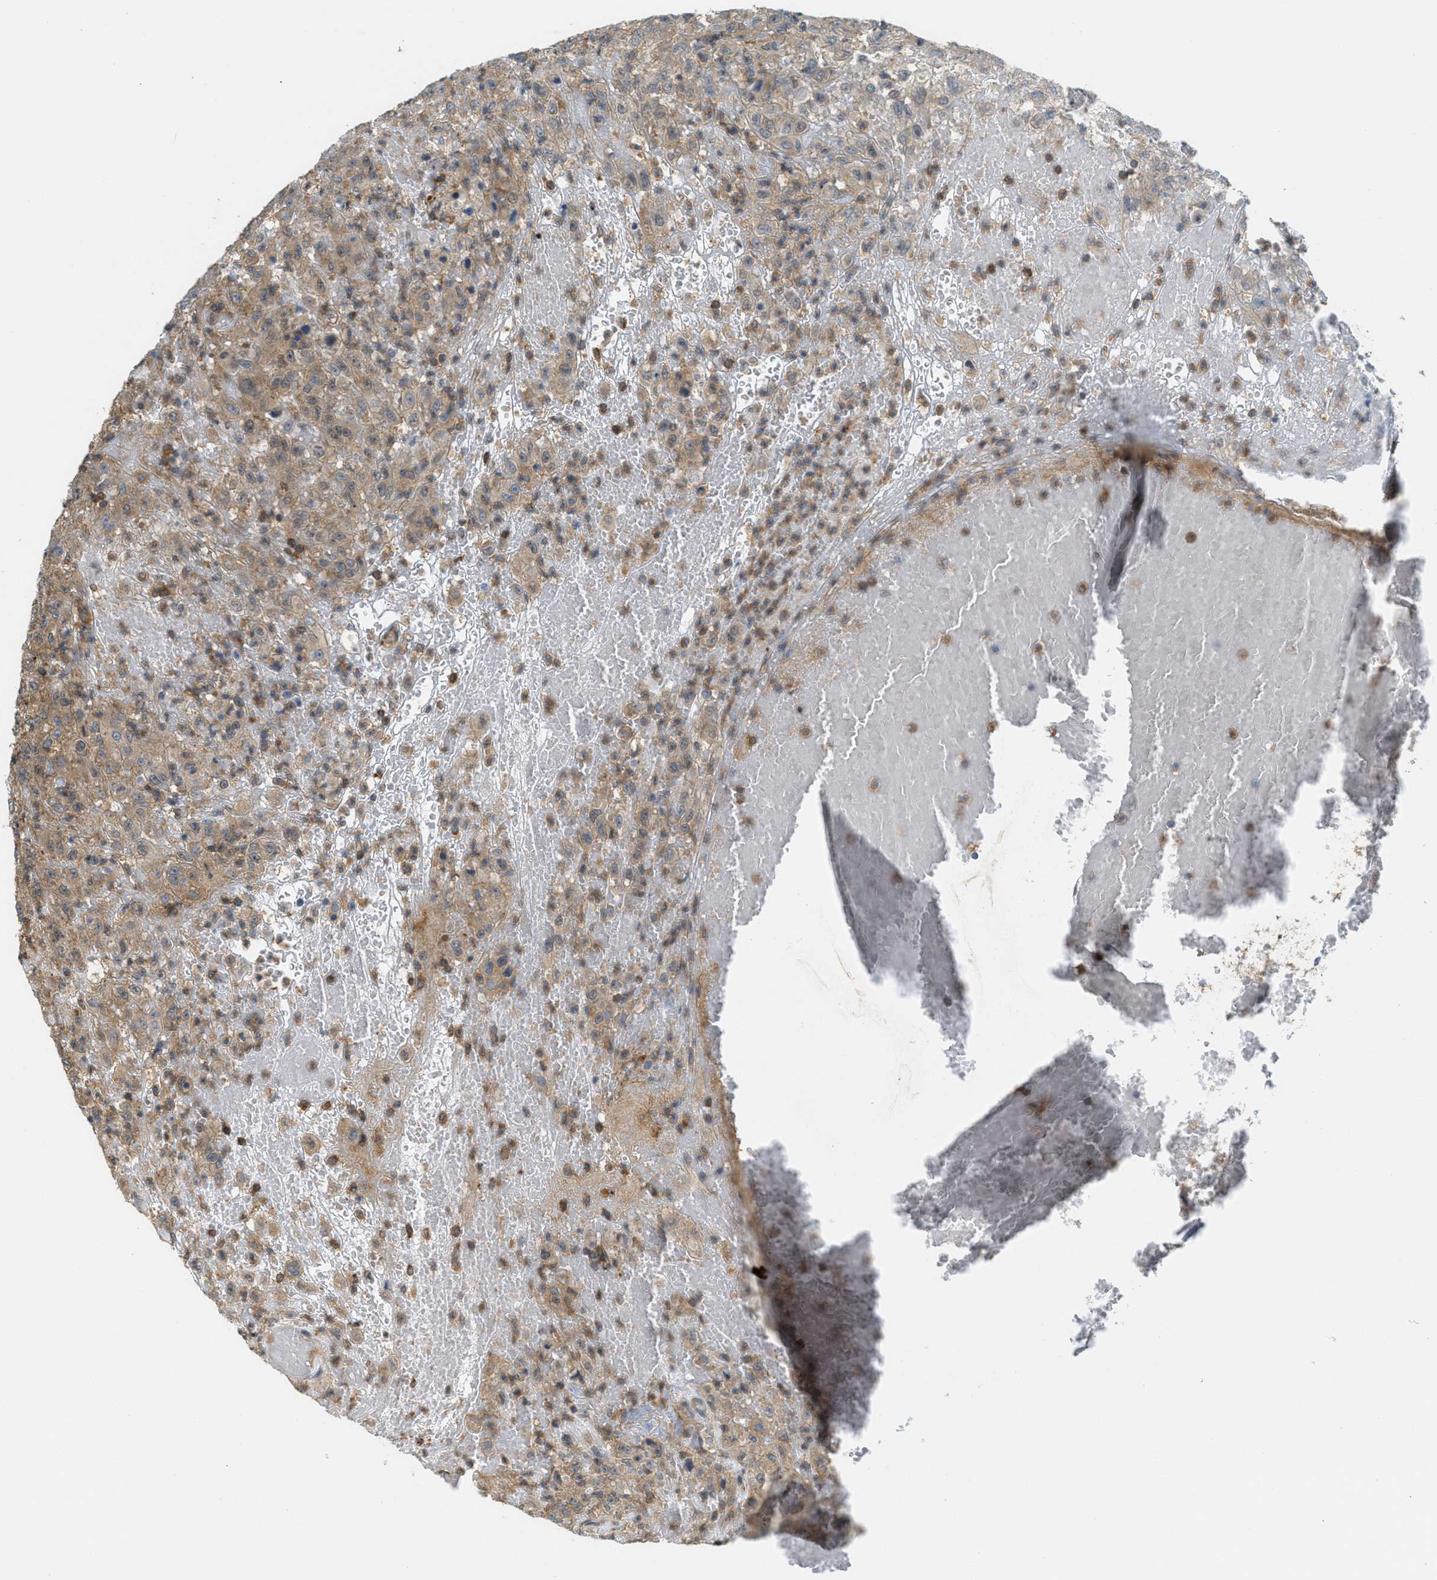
{"staining": {"intensity": "weak", "quantity": ">75%", "location": "cytoplasmic/membranous"}, "tissue": "urothelial cancer", "cell_type": "Tumor cells", "image_type": "cancer", "snomed": [{"axis": "morphology", "description": "Urothelial carcinoma, High grade"}, {"axis": "topography", "description": "Urinary bladder"}], "caption": "Protein expression by immunohistochemistry demonstrates weak cytoplasmic/membranous expression in about >75% of tumor cells in urothelial cancer. (IHC, brightfield microscopy, high magnification).", "gene": "GRIK2", "patient": {"sex": "male", "age": 46}}